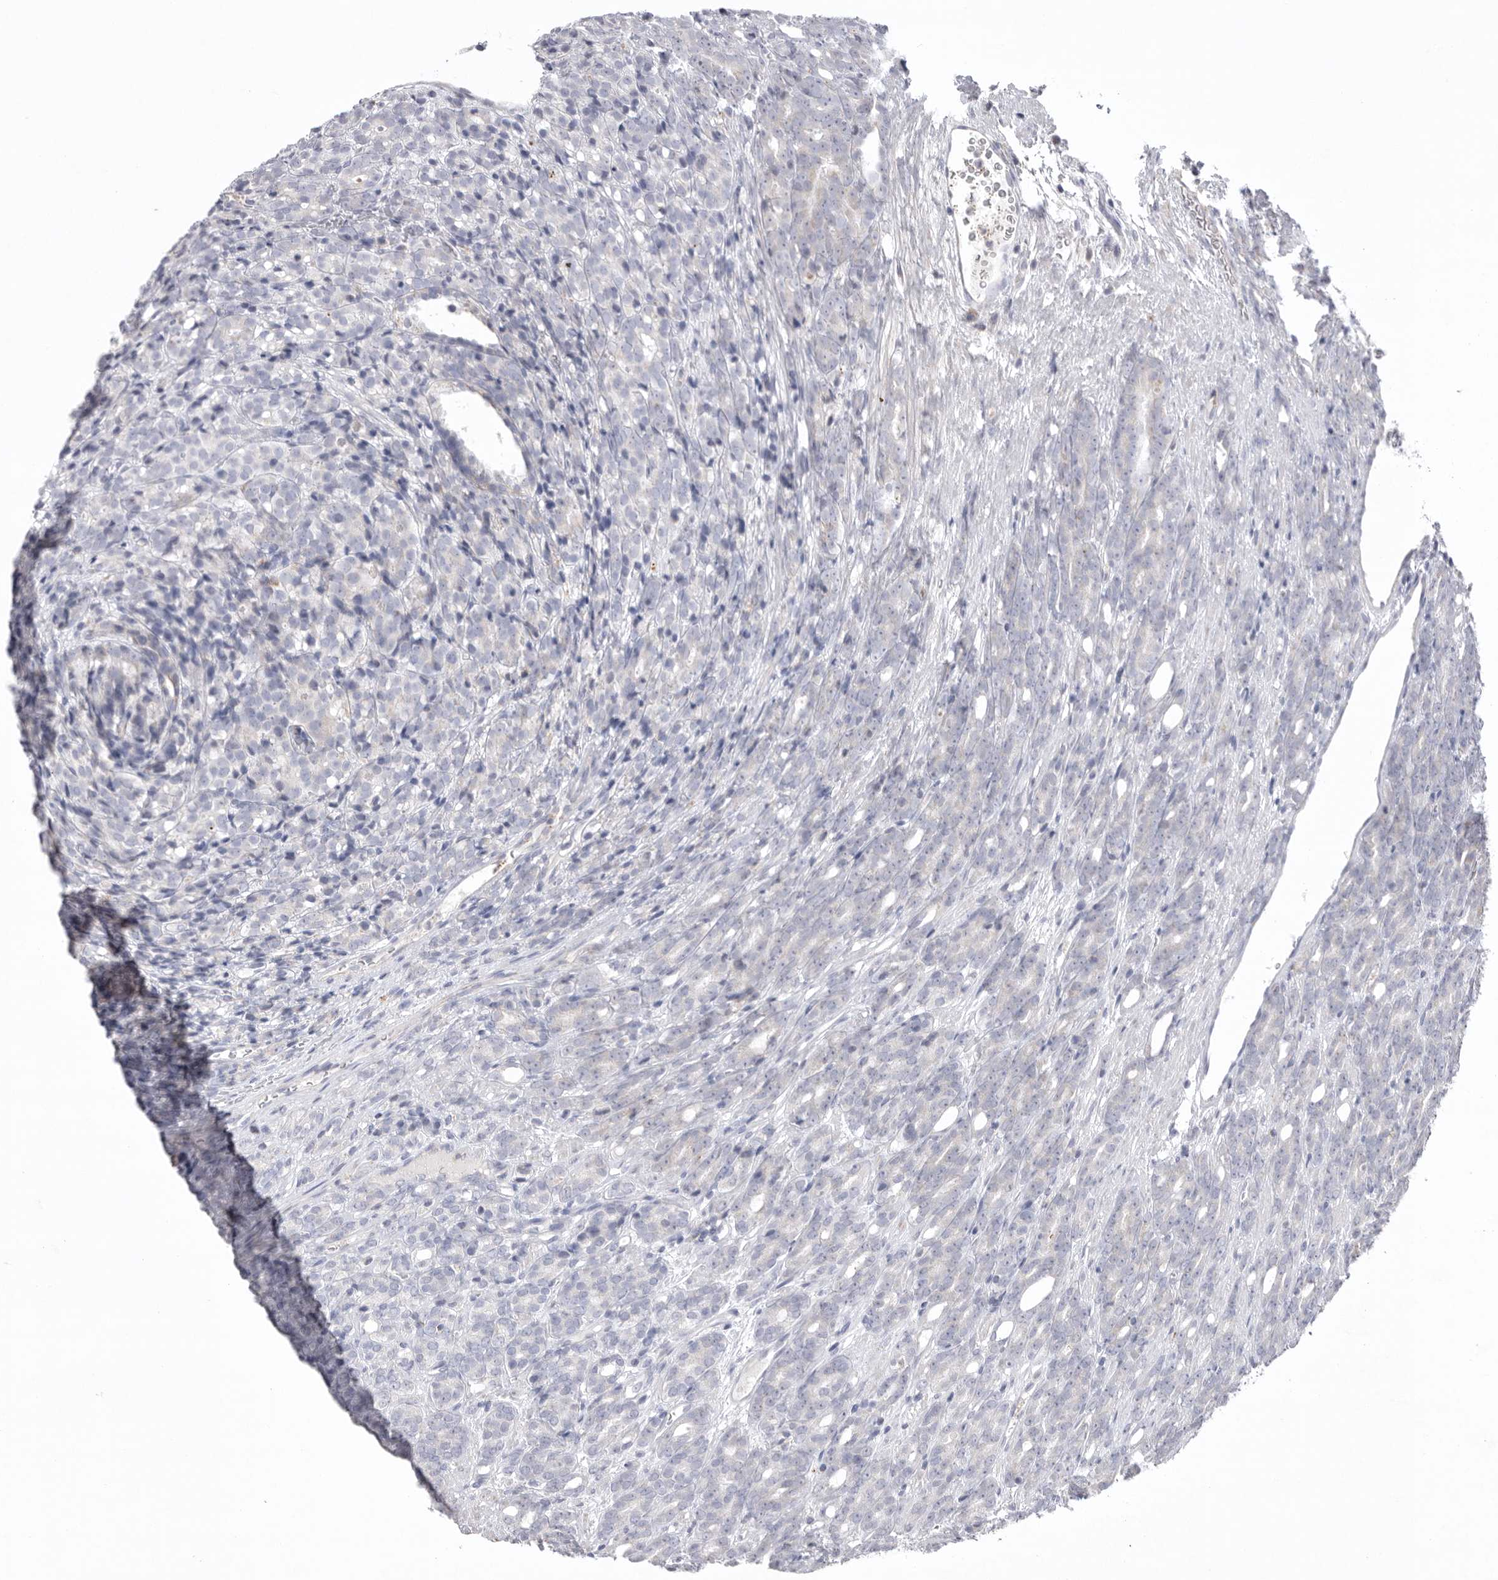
{"staining": {"intensity": "negative", "quantity": "none", "location": "none"}, "tissue": "prostate cancer", "cell_type": "Tumor cells", "image_type": "cancer", "snomed": [{"axis": "morphology", "description": "Adenocarcinoma, High grade"}, {"axis": "topography", "description": "Prostate"}], "caption": "Protein analysis of prostate cancer exhibits no significant staining in tumor cells. (Stains: DAB IHC with hematoxylin counter stain, Microscopy: brightfield microscopy at high magnification).", "gene": "VDAC3", "patient": {"sex": "male", "age": 62}}